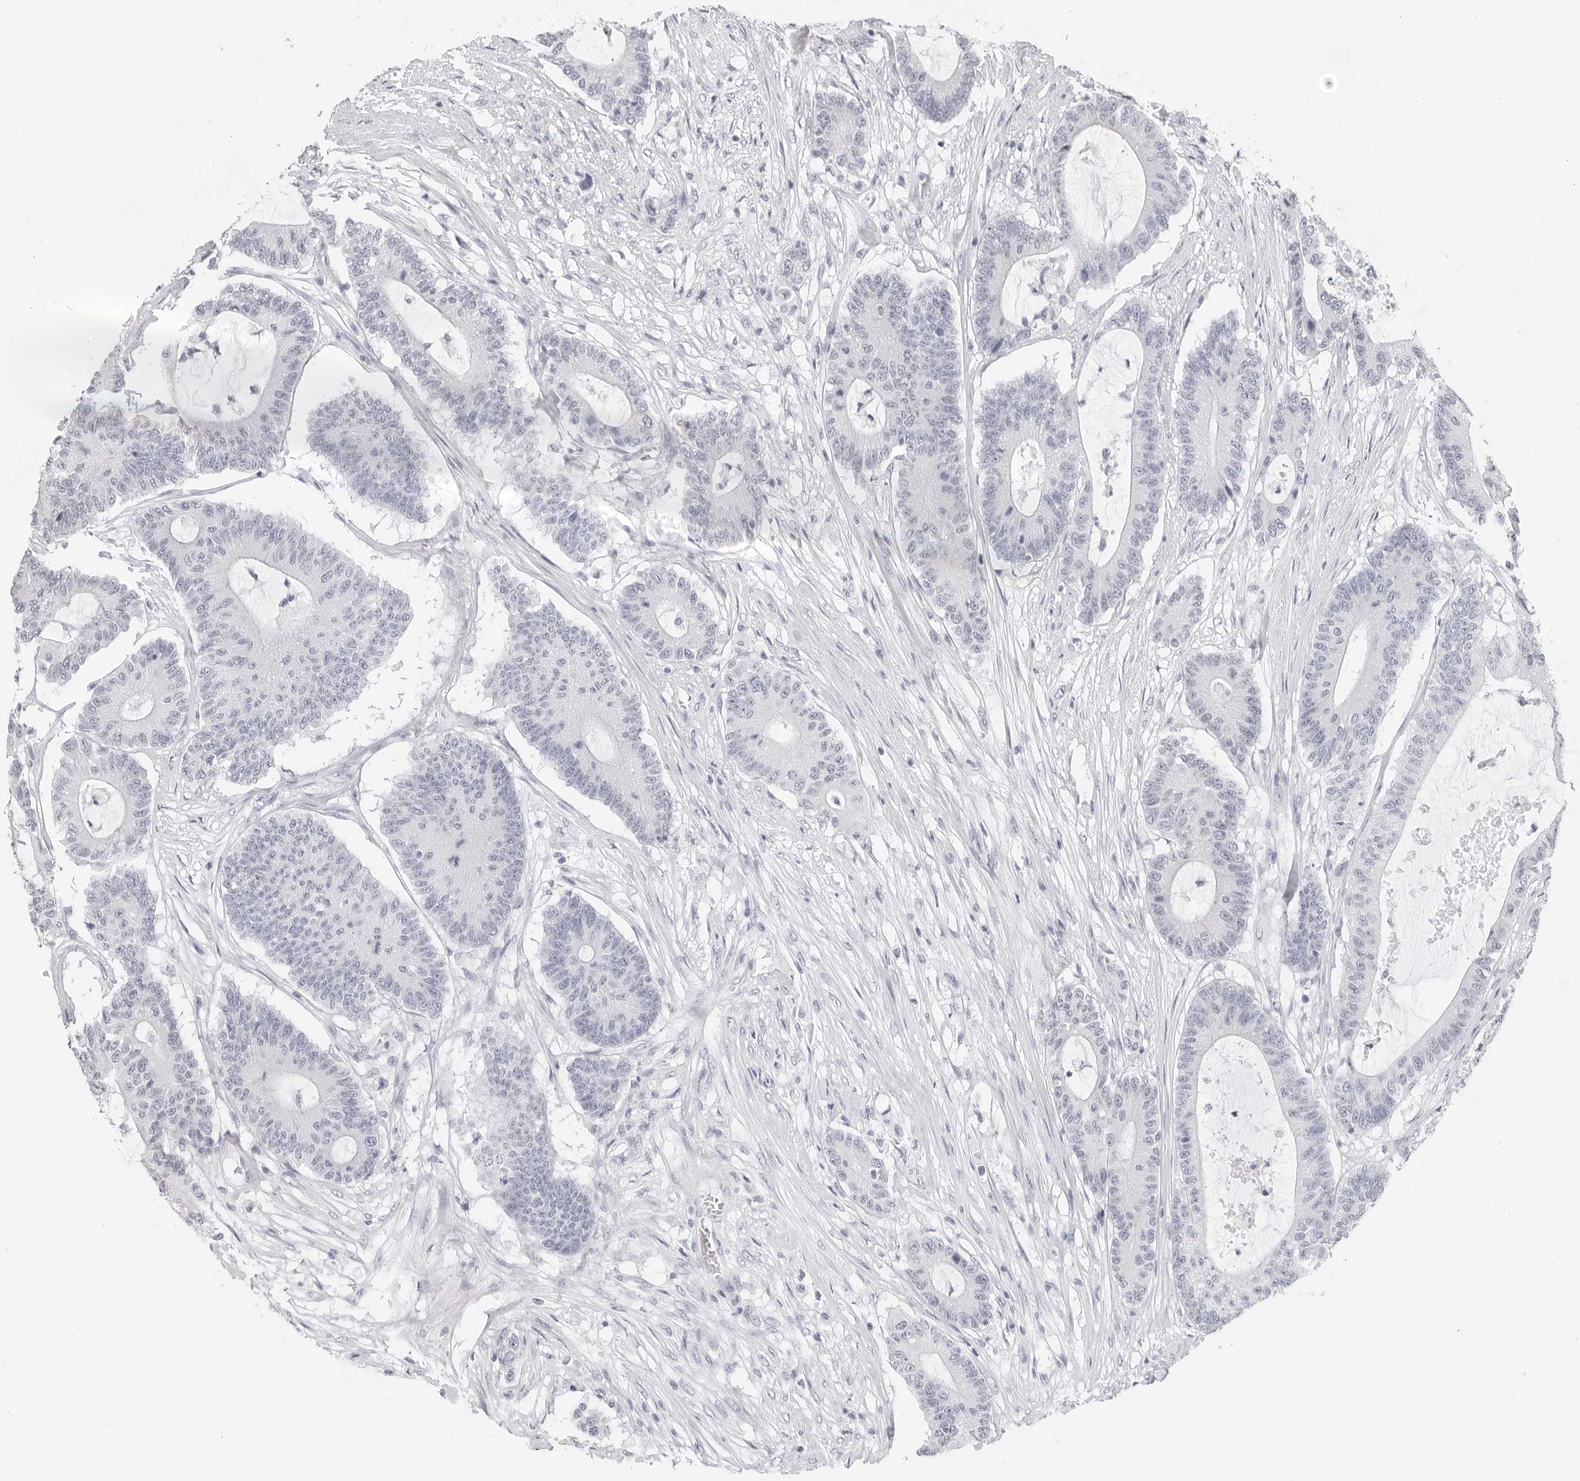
{"staining": {"intensity": "negative", "quantity": "none", "location": "none"}, "tissue": "colorectal cancer", "cell_type": "Tumor cells", "image_type": "cancer", "snomed": [{"axis": "morphology", "description": "Adenocarcinoma, NOS"}, {"axis": "topography", "description": "Colon"}], "caption": "Histopathology image shows no protein staining in tumor cells of adenocarcinoma (colorectal) tissue.", "gene": "AGMAT", "patient": {"sex": "female", "age": 84}}